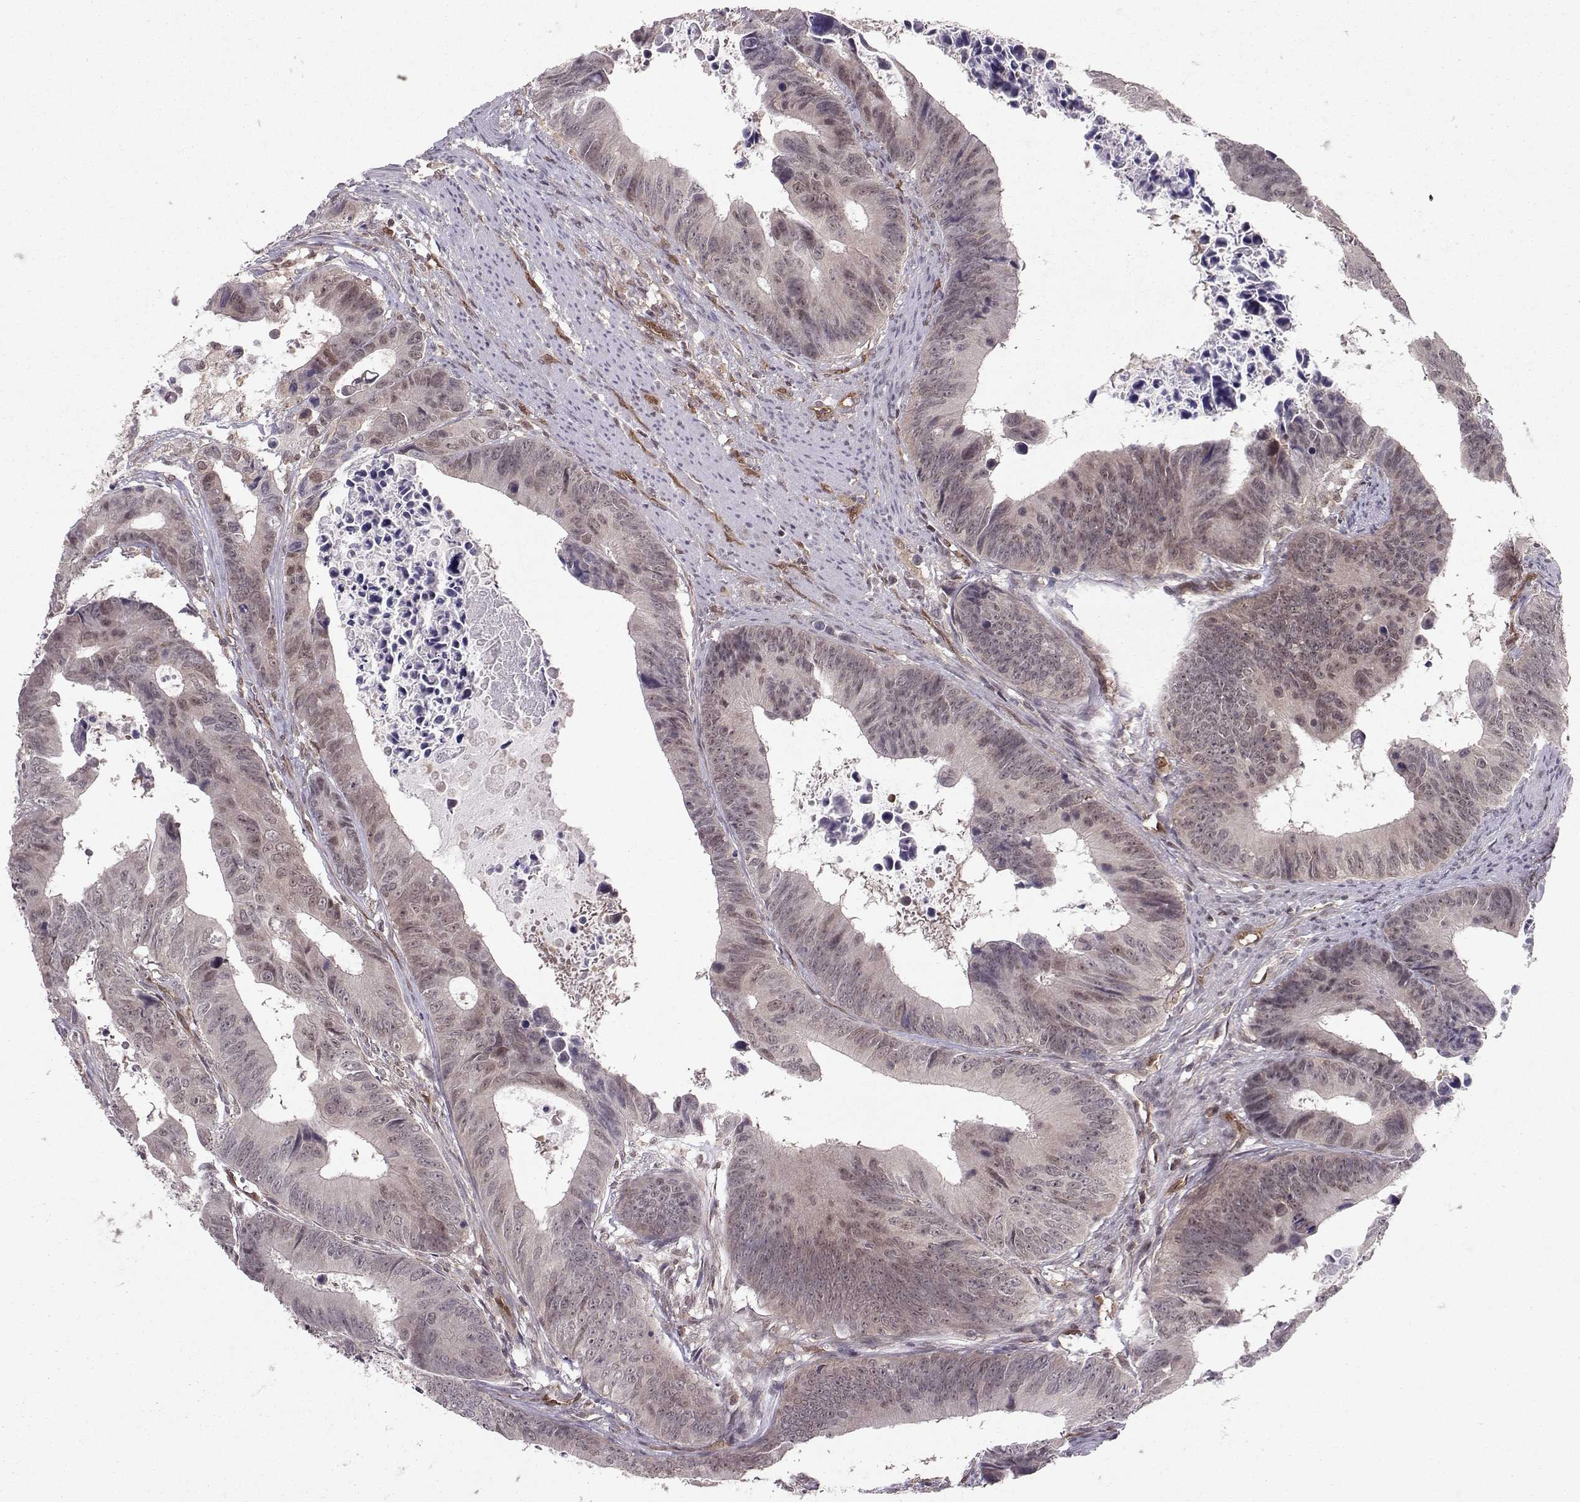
{"staining": {"intensity": "negative", "quantity": "none", "location": "none"}, "tissue": "colorectal cancer", "cell_type": "Tumor cells", "image_type": "cancer", "snomed": [{"axis": "morphology", "description": "Adenocarcinoma, NOS"}, {"axis": "topography", "description": "Colon"}], "caption": "Tumor cells are negative for protein expression in human colorectal cancer.", "gene": "PPP2R2A", "patient": {"sex": "female", "age": 87}}